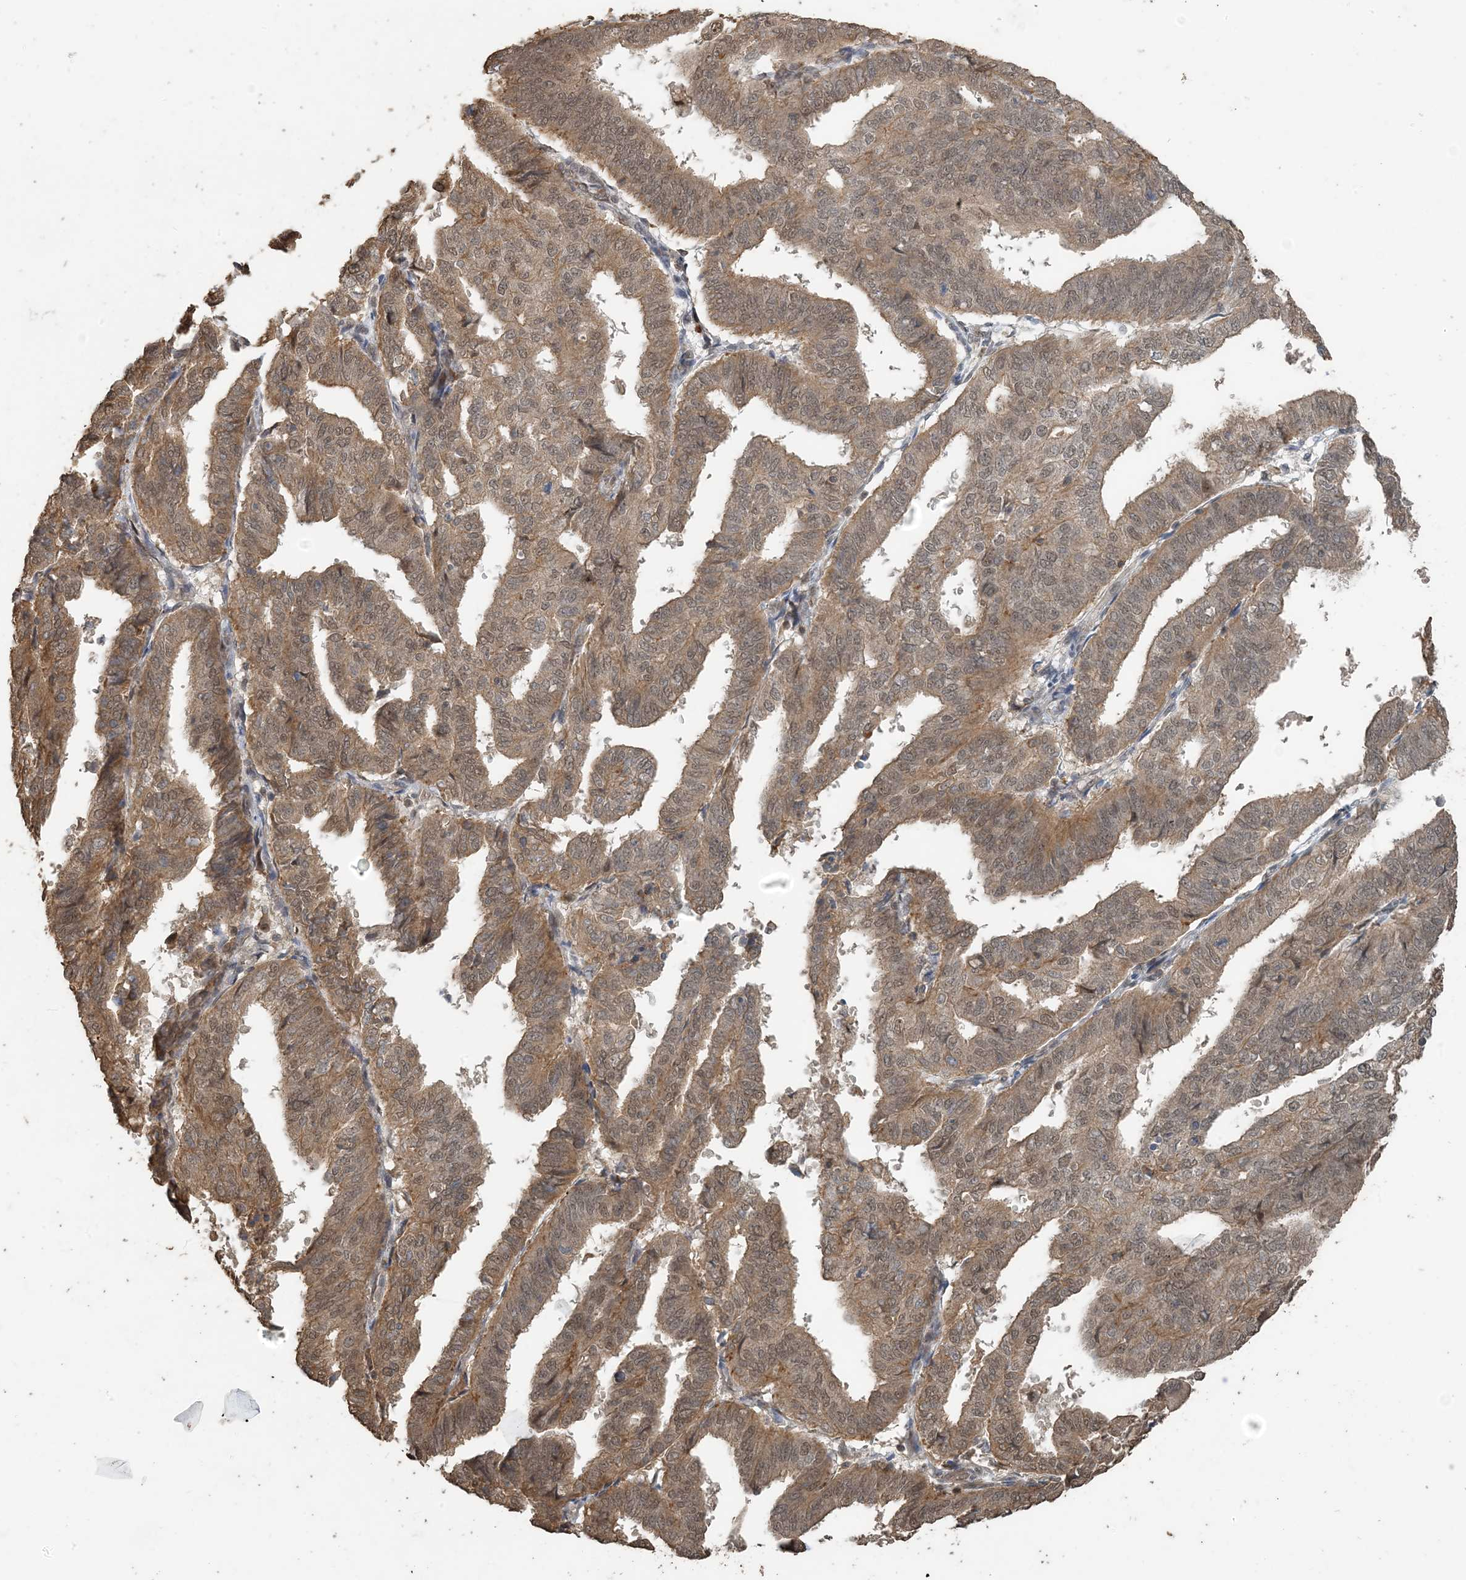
{"staining": {"intensity": "moderate", "quantity": "25%-75%", "location": "cytoplasmic/membranous,nuclear"}, "tissue": "endometrial cancer", "cell_type": "Tumor cells", "image_type": "cancer", "snomed": [{"axis": "morphology", "description": "Adenocarcinoma, NOS"}, {"axis": "topography", "description": "Uterus"}], "caption": "Approximately 25%-75% of tumor cells in endometrial cancer (adenocarcinoma) display moderate cytoplasmic/membranous and nuclear protein staining as visualized by brown immunohistochemical staining.", "gene": "ZC3H12A", "patient": {"sex": "female", "age": 77}}